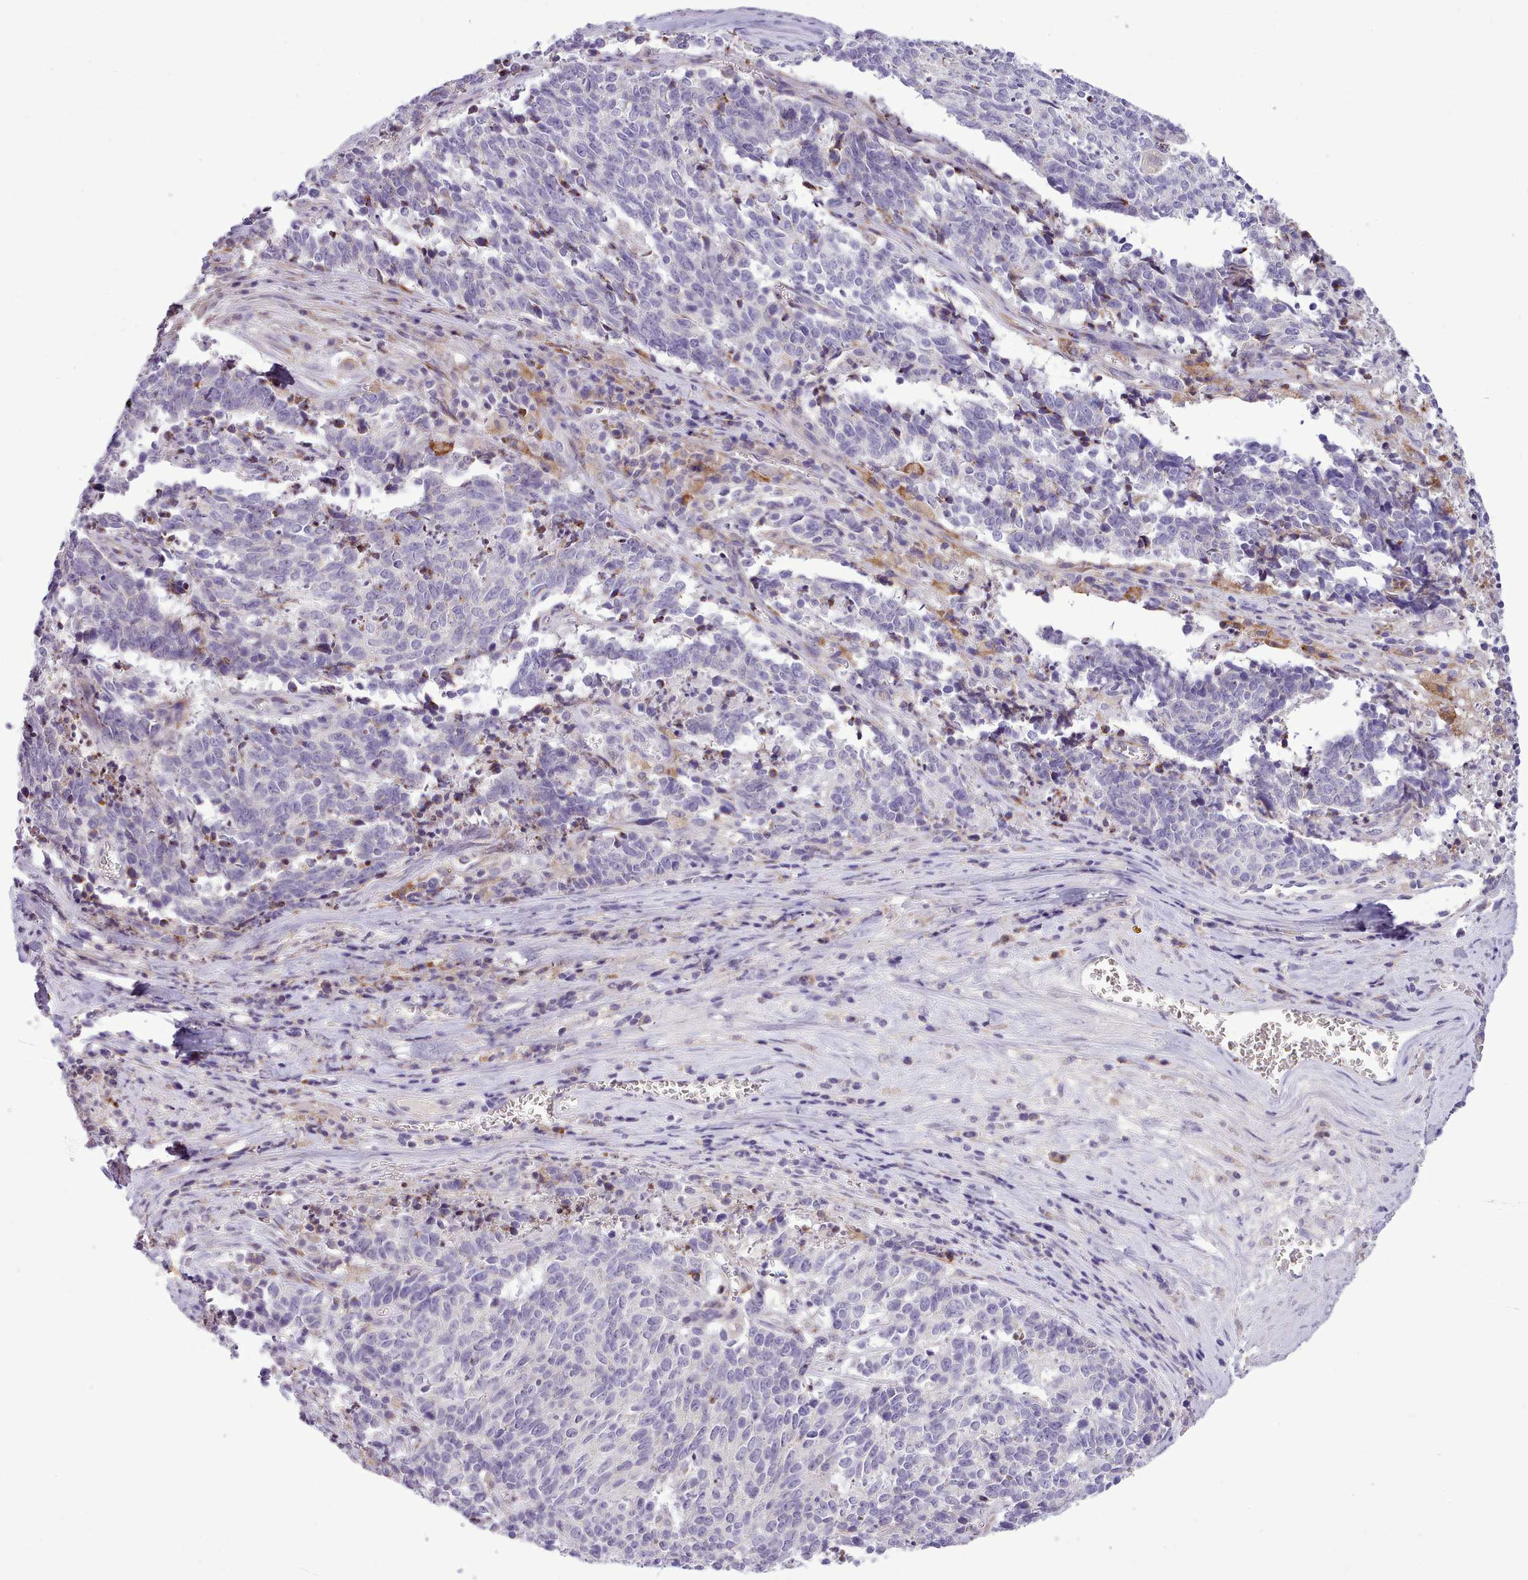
{"staining": {"intensity": "negative", "quantity": "none", "location": "none"}, "tissue": "cervical cancer", "cell_type": "Tumor cells", "image_type": "cancer", "snomed": [{"axis": "morphology", "description": "Squamous cell carcinoma, NOS"}, {"axis": "topography", "description": "Cervix"}], "caption": "High magnification brightfield microscopy of cervical squamous cell carcinoma stained with DAB (3,3'-diaminobenzidine) (brown) and counterstained with hematoxylin (blue): tumor cells show no significant staining.", "gene": "FAM83E", "patient": {"sex": "female", "age": 29}}